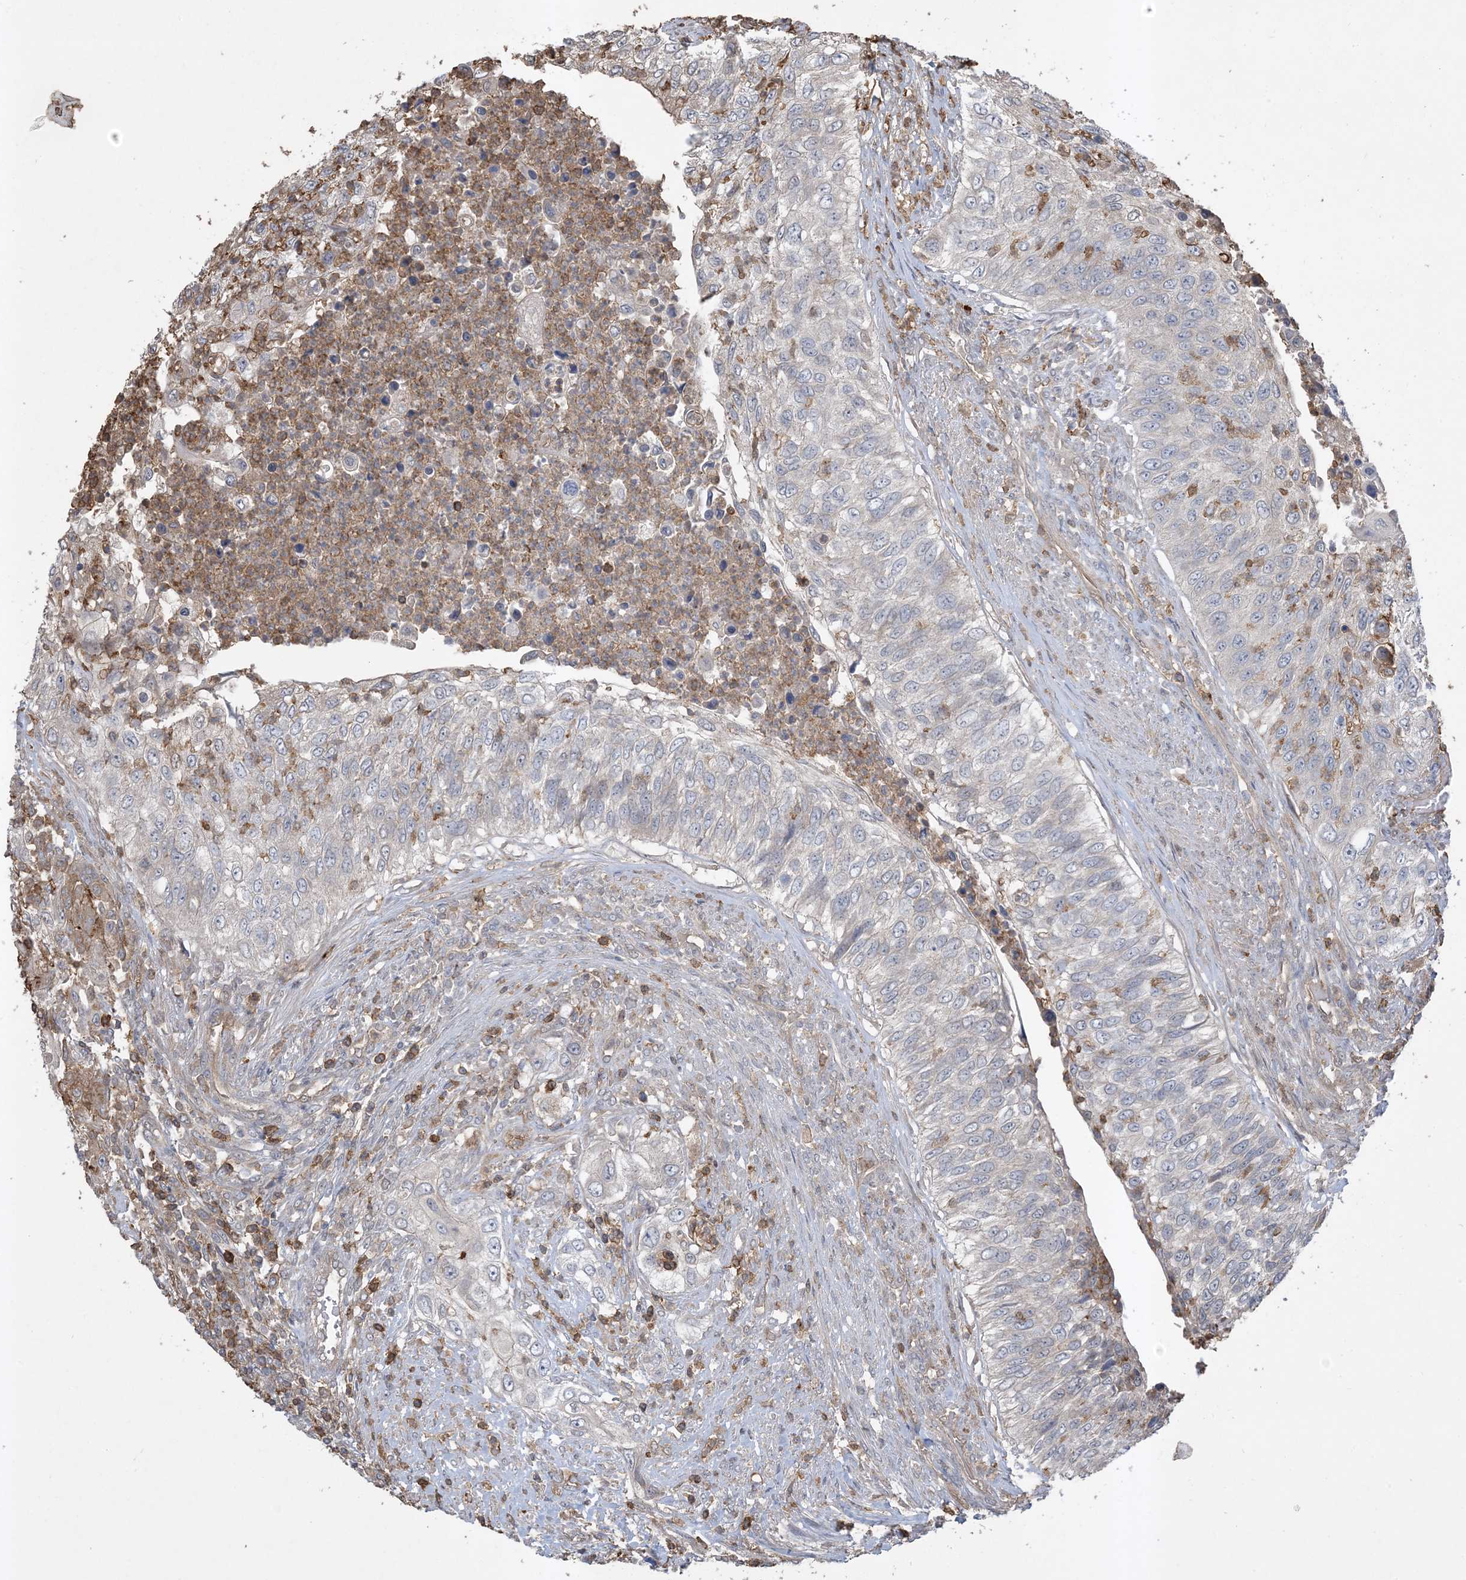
{"staining": {"intensity": "negative", "quantity": "none", "location": "none"}, "tissue": "urothelial cancer", "cell_type": "Tumor cells", "image_type": "cancer", "snomed": [{"axis": "morphology", "description": "Urothelial carcinoma, High grade"}, {"axis": "topography", "description": "Urinary bladder"}], "caption": "Urothelial carcinoma (high-grade) stained for a protein using IHC reveals no expression tumor cells.", "gene": "TMSB4X", "patient": {"sex": "female", "age": 60}}